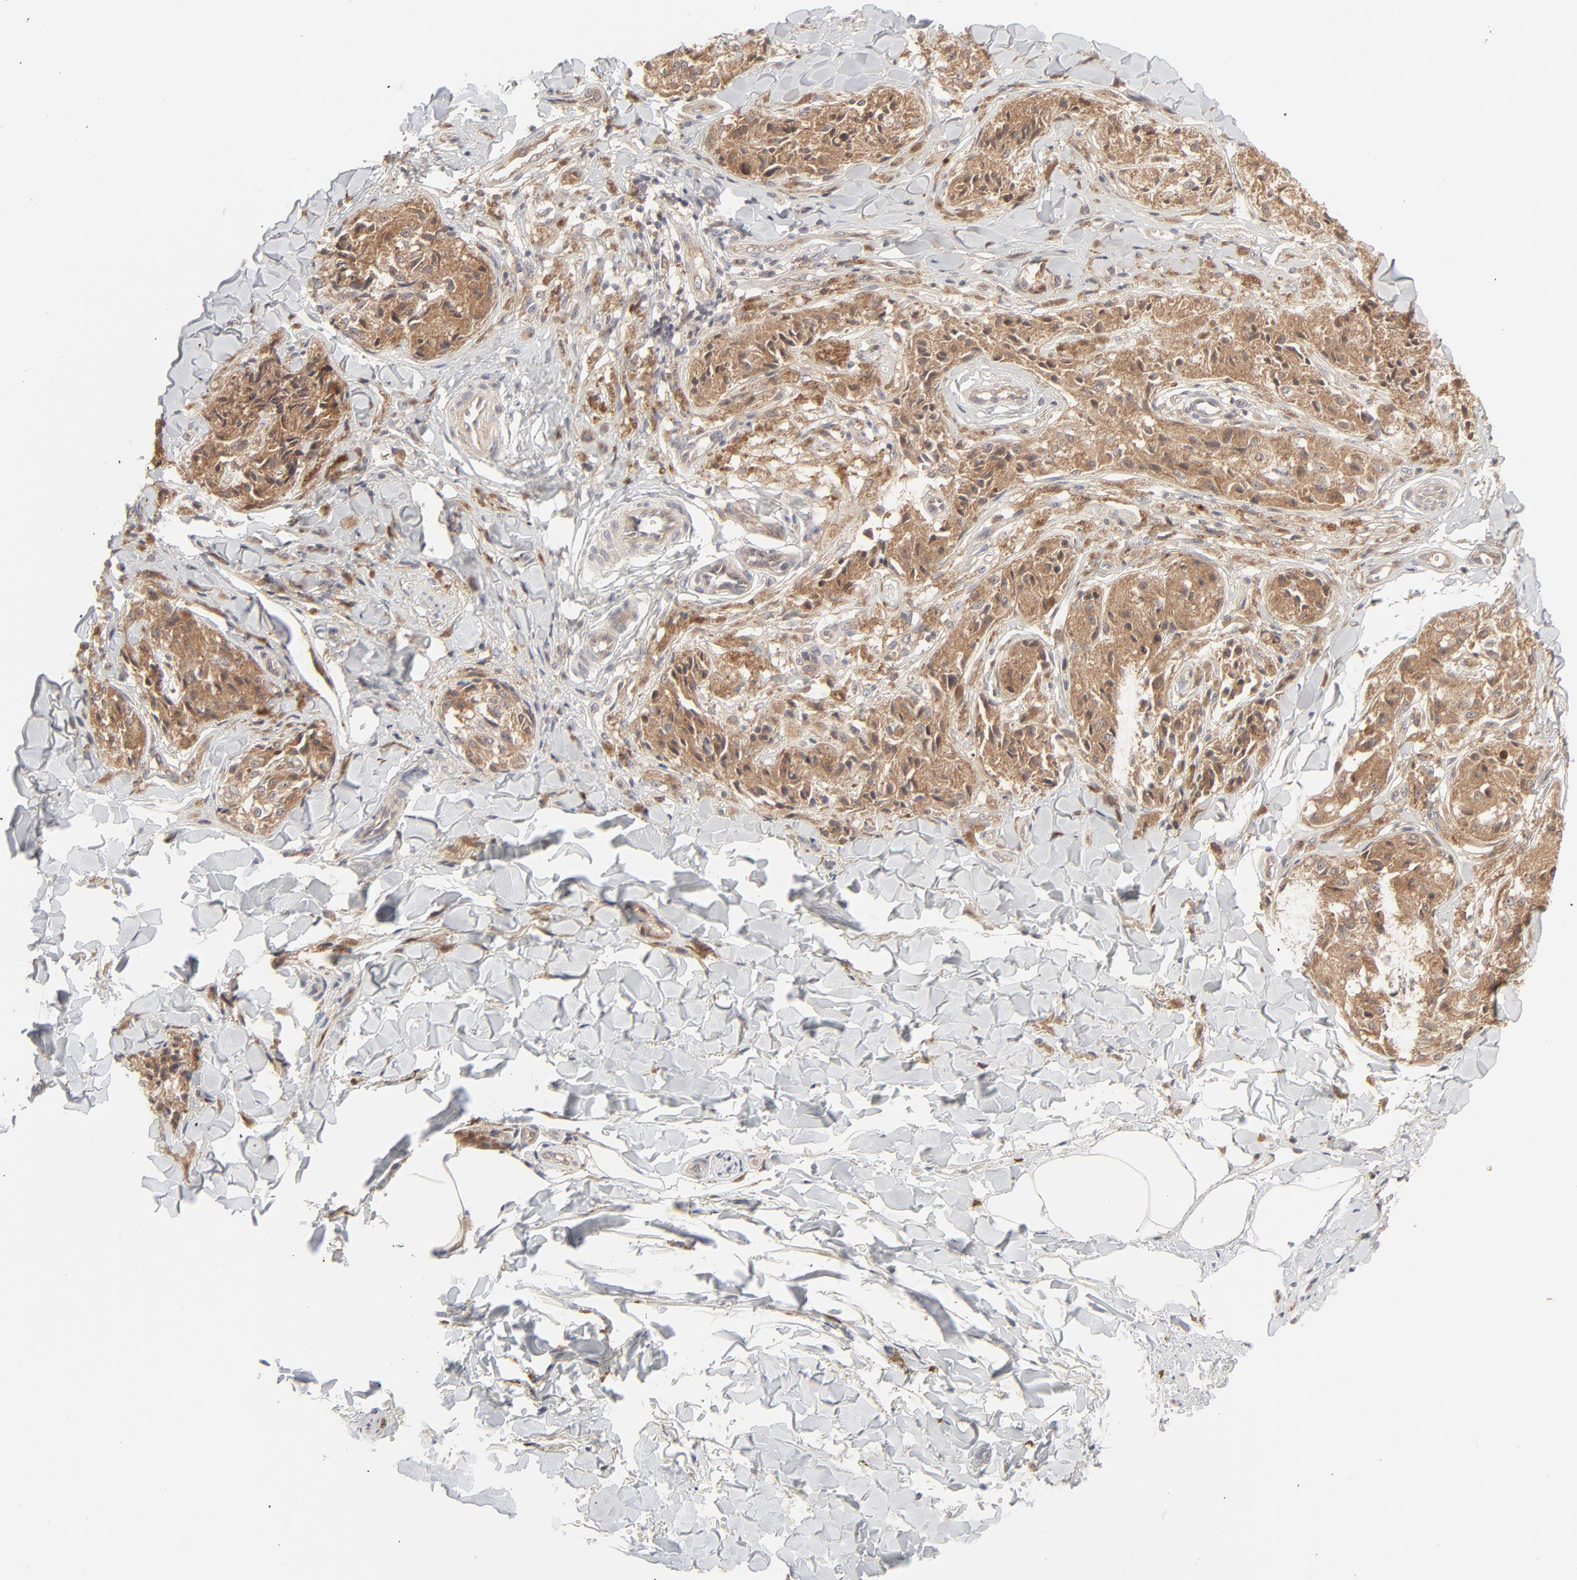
{"staining": {"intensity": "moderate", "quantity": ">75%", "location": "cytoplasmic/membranous"}, "tissue": "melanoma", "cell_type": "Tumor cells", "image_type": "cancer", "snomed": [{"axis": "morphology", "description": "Malignant melanoma, Metastatic site"}, {"axis": "topography", "description": "Skin"}], "caption": "Immunohistochemistry (IHC) of human melanoma displays medium levels of moderate cytoplasmic/membranous expression in about >75% of tumor cells. (Brightfield microscopy of DAB IHC at high magnification).", "gene": "RAB5C", "patient": {"sex": "female", "age": 66}}